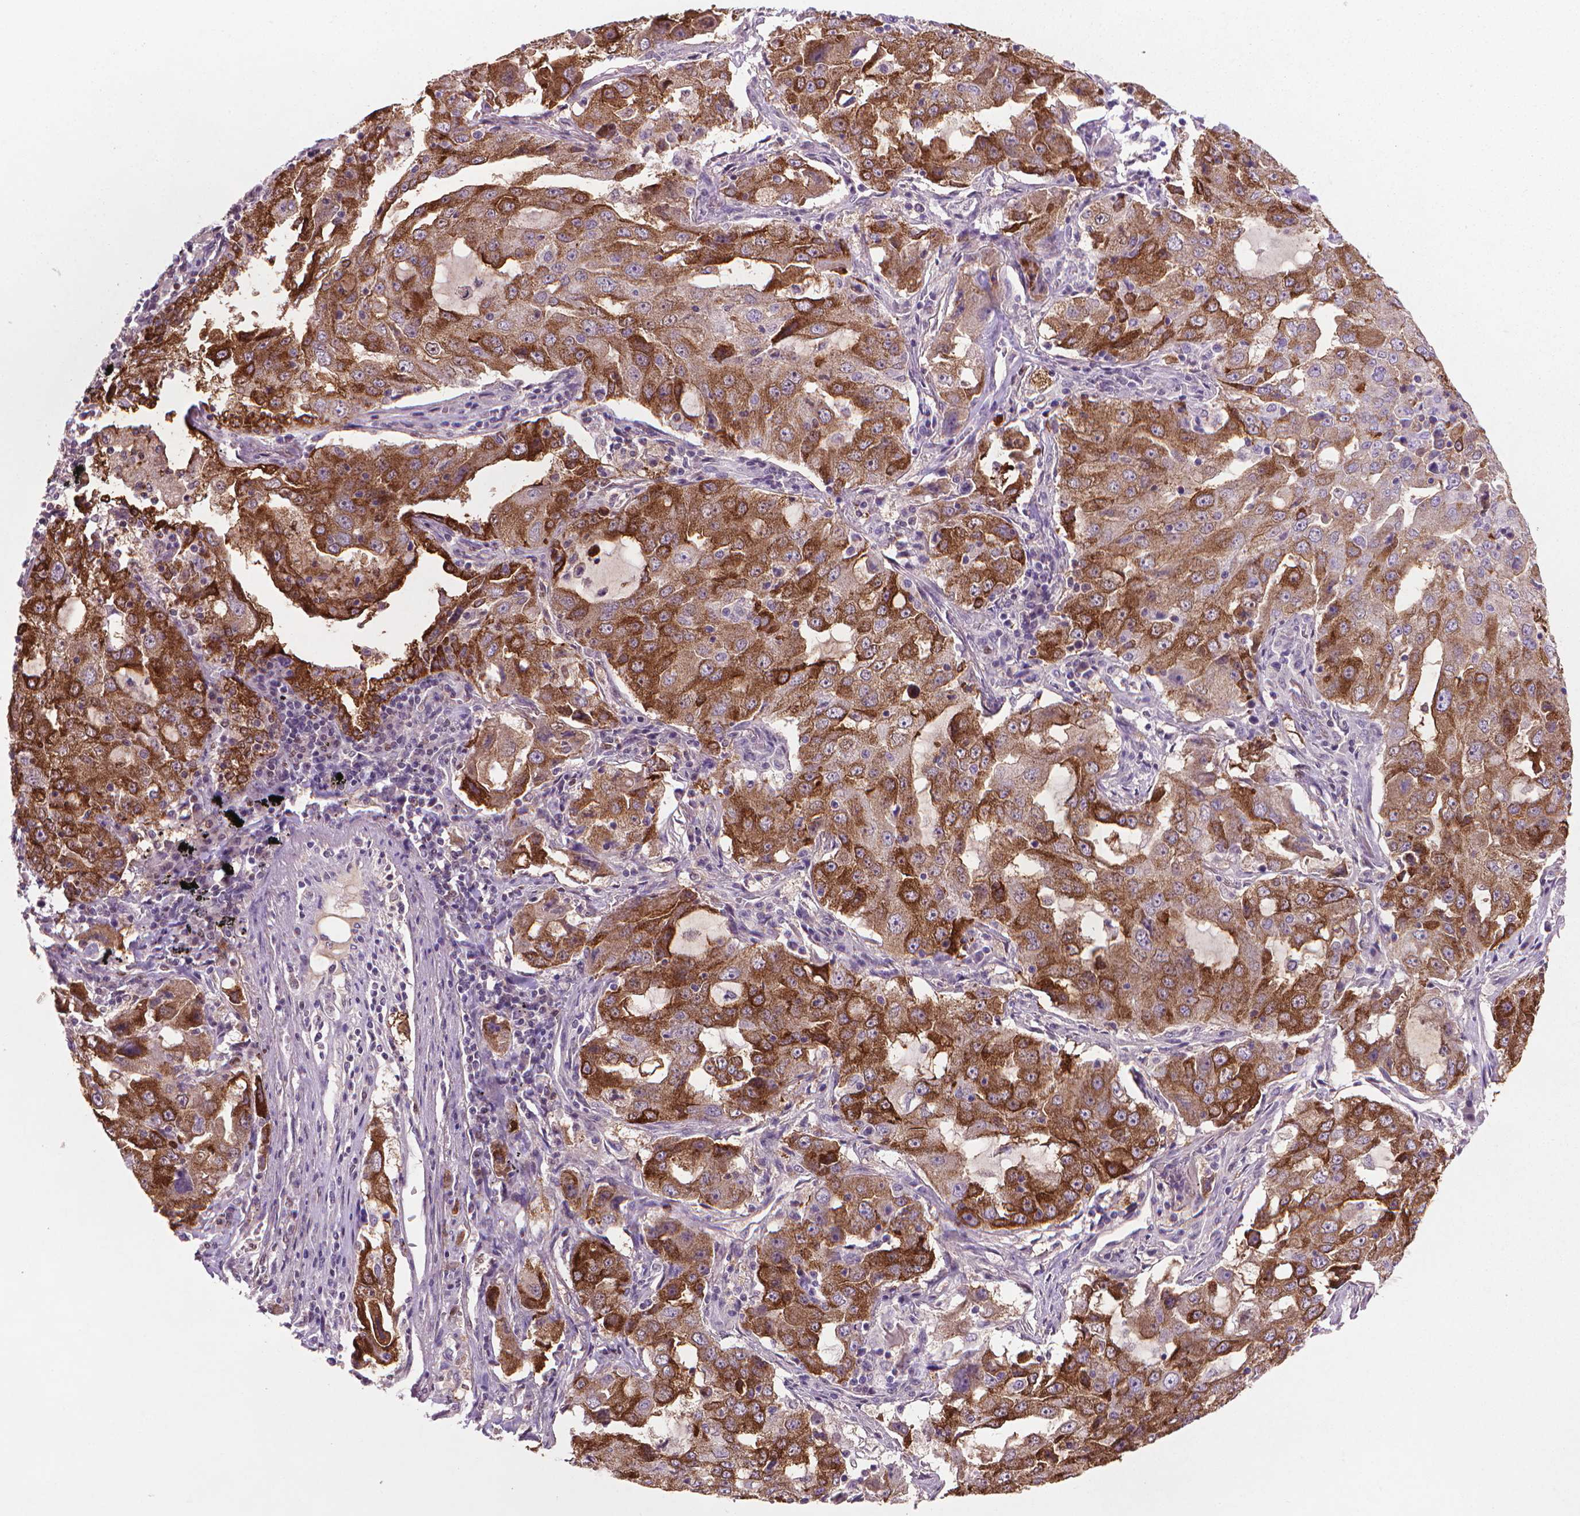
{"staining": {"intensity": "strong", "quantity": "25%-75%", "location": "cytoplasmic/membranous"}, "tissue": "lung cancer", "cell_type": "Tumor cells", "image_type": "cancer", "snomed": [{"axis": "morphology", "description": "Adenocarcinoma, NOS"}, {"axis": "topography", "description": "Lung"}], "caption": "Human adenocarcinoma (lung) stained with a brown dye reveals strong cytoplasmic/membranous positive staining in about 25%-75% of tumor cells.", "gene": "MUC1", "patient": {"sex": "female", "age": 61}}